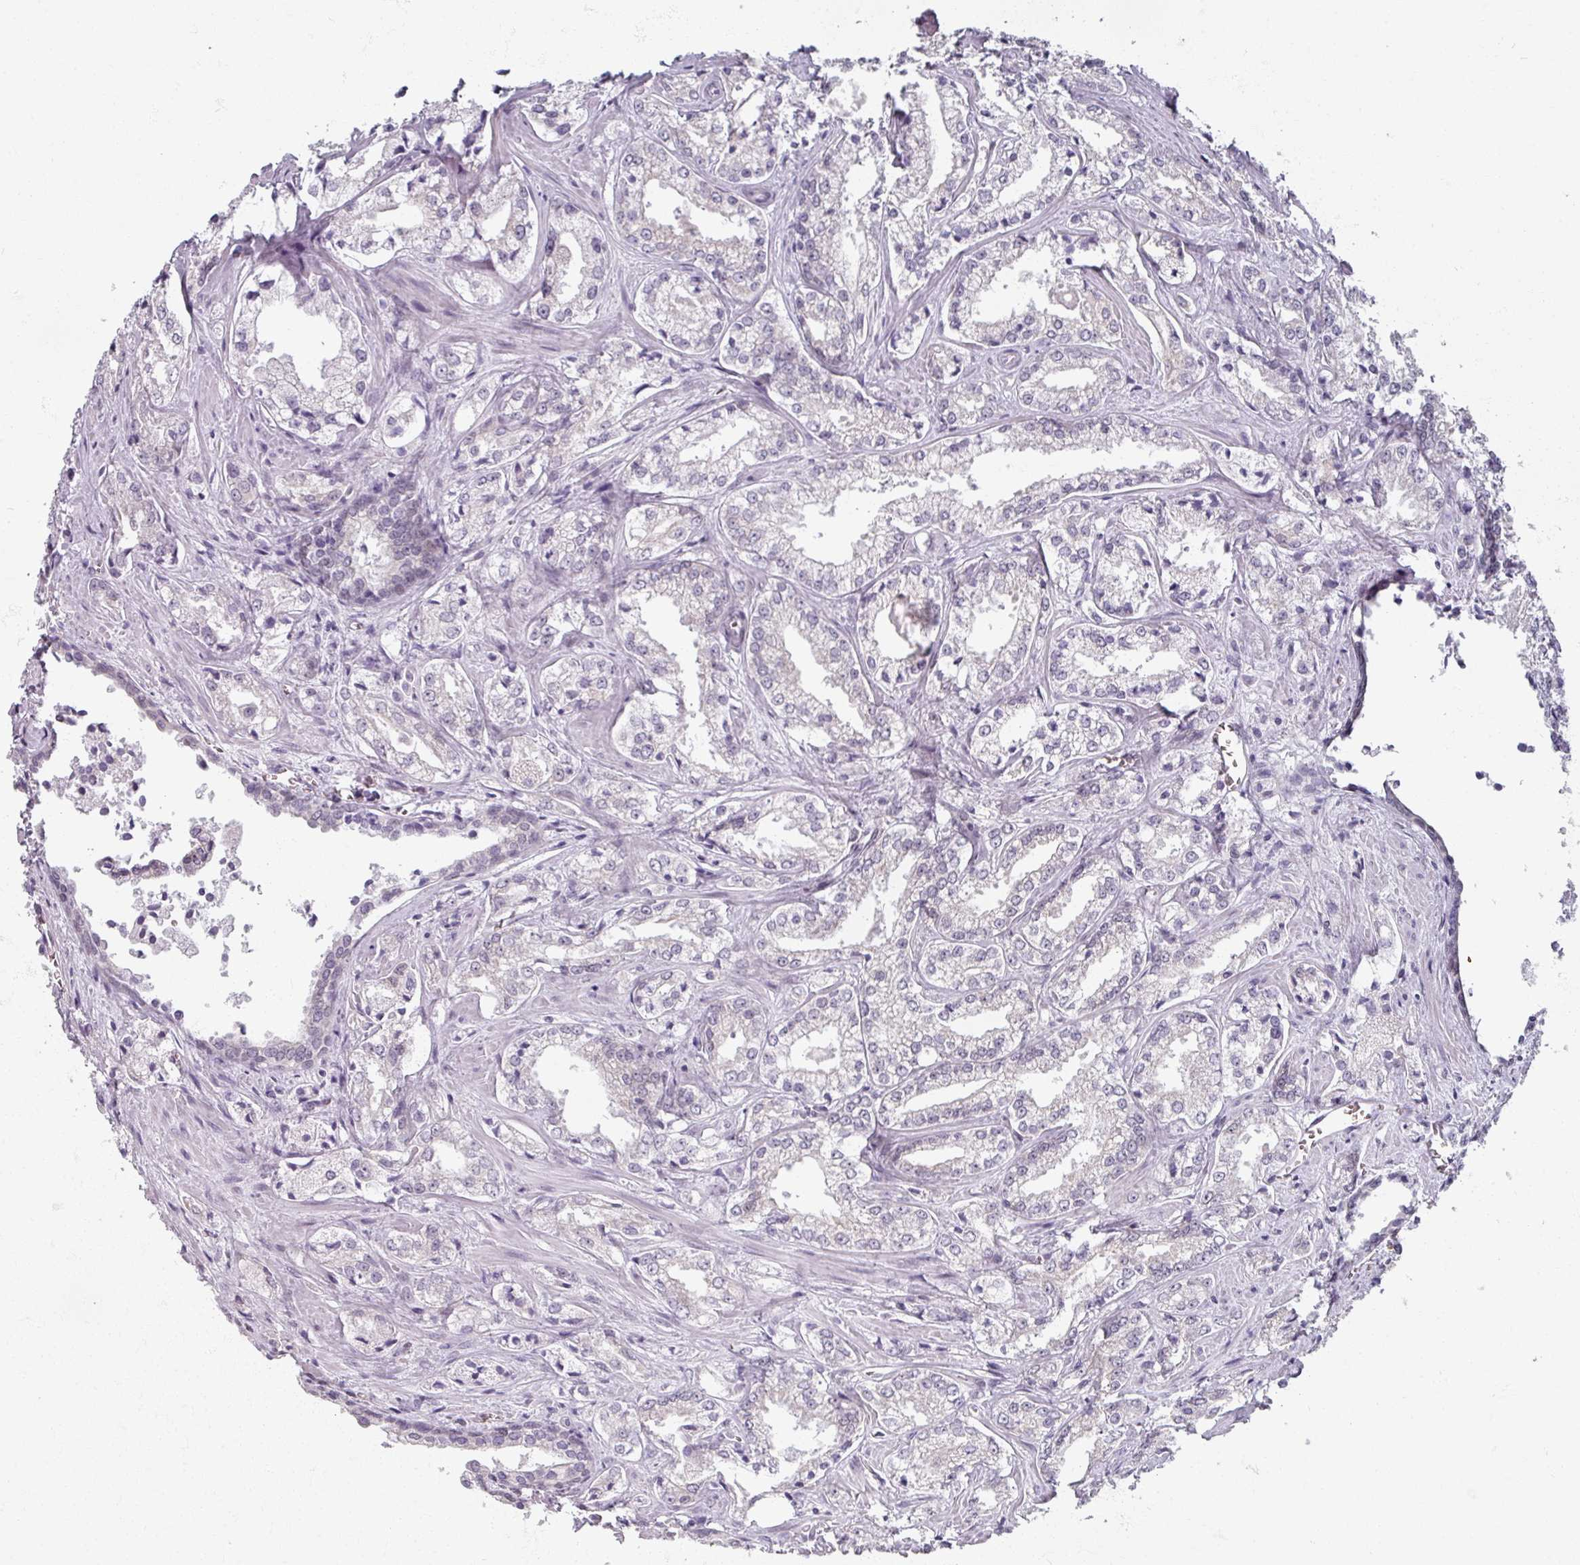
{"staining": {"intensity": "negative", "quantity": "none", "location": "none"}, "tissue": "prostate cancer", "cell_type": "Tumor cells", "image_type": "cancer", "snomed": [{"axis": "morphology", "description": "Adenocarcinoma, Low grade"}, {"axis": "topography", "description": "Prostate"}], "caption": "Immunohistochemistry micrograph of neoplastic tissue: prostate cancer stained with DAB displays no significant protein positivity in tumor cells.", "gene": "RIPOR3", "patient": {"sex": "male", "age": 47}}